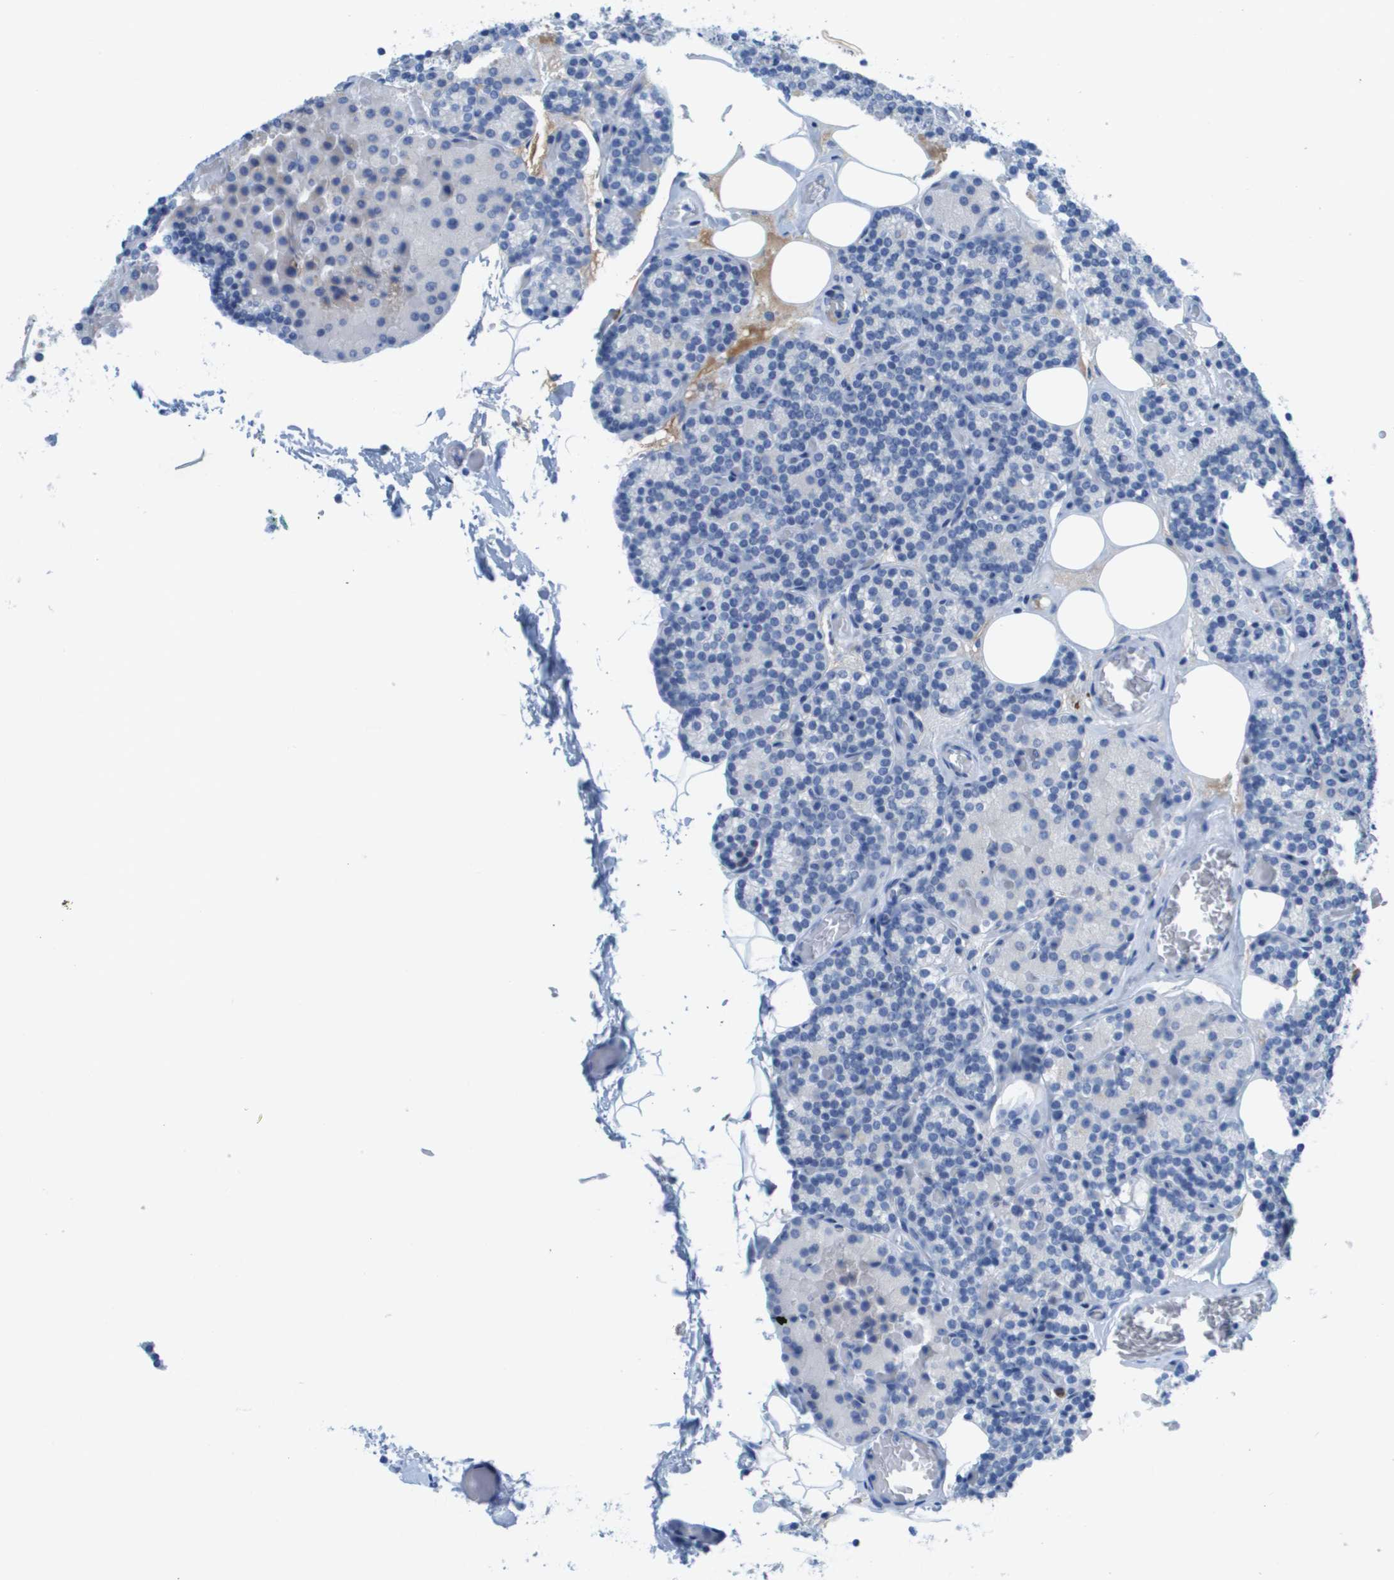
{"staining": {"intensity": "negative", "quantity": "none", "location": "none"}, "tissue": "parathyroid gland", "cell_type": "Glandular cells", "image_type": "normal", "snomed": [{"axis": "morphology", "description": "Normal tissue, NOS"}, {"axis": "morphology", "description": "Adenoma, NOS"}, {"axis": "topography", "description": "Parathyroid gland"}], "caption": "Immunohistochemistry (IHC) image of benign parathyroid gland: parathyroid gland stained with DAB displays no significant protein positivity in glandular cells. Nuclei are stained in blue.", "gene": "GPR18", "patient": {"sex": "female", "age": 54}}